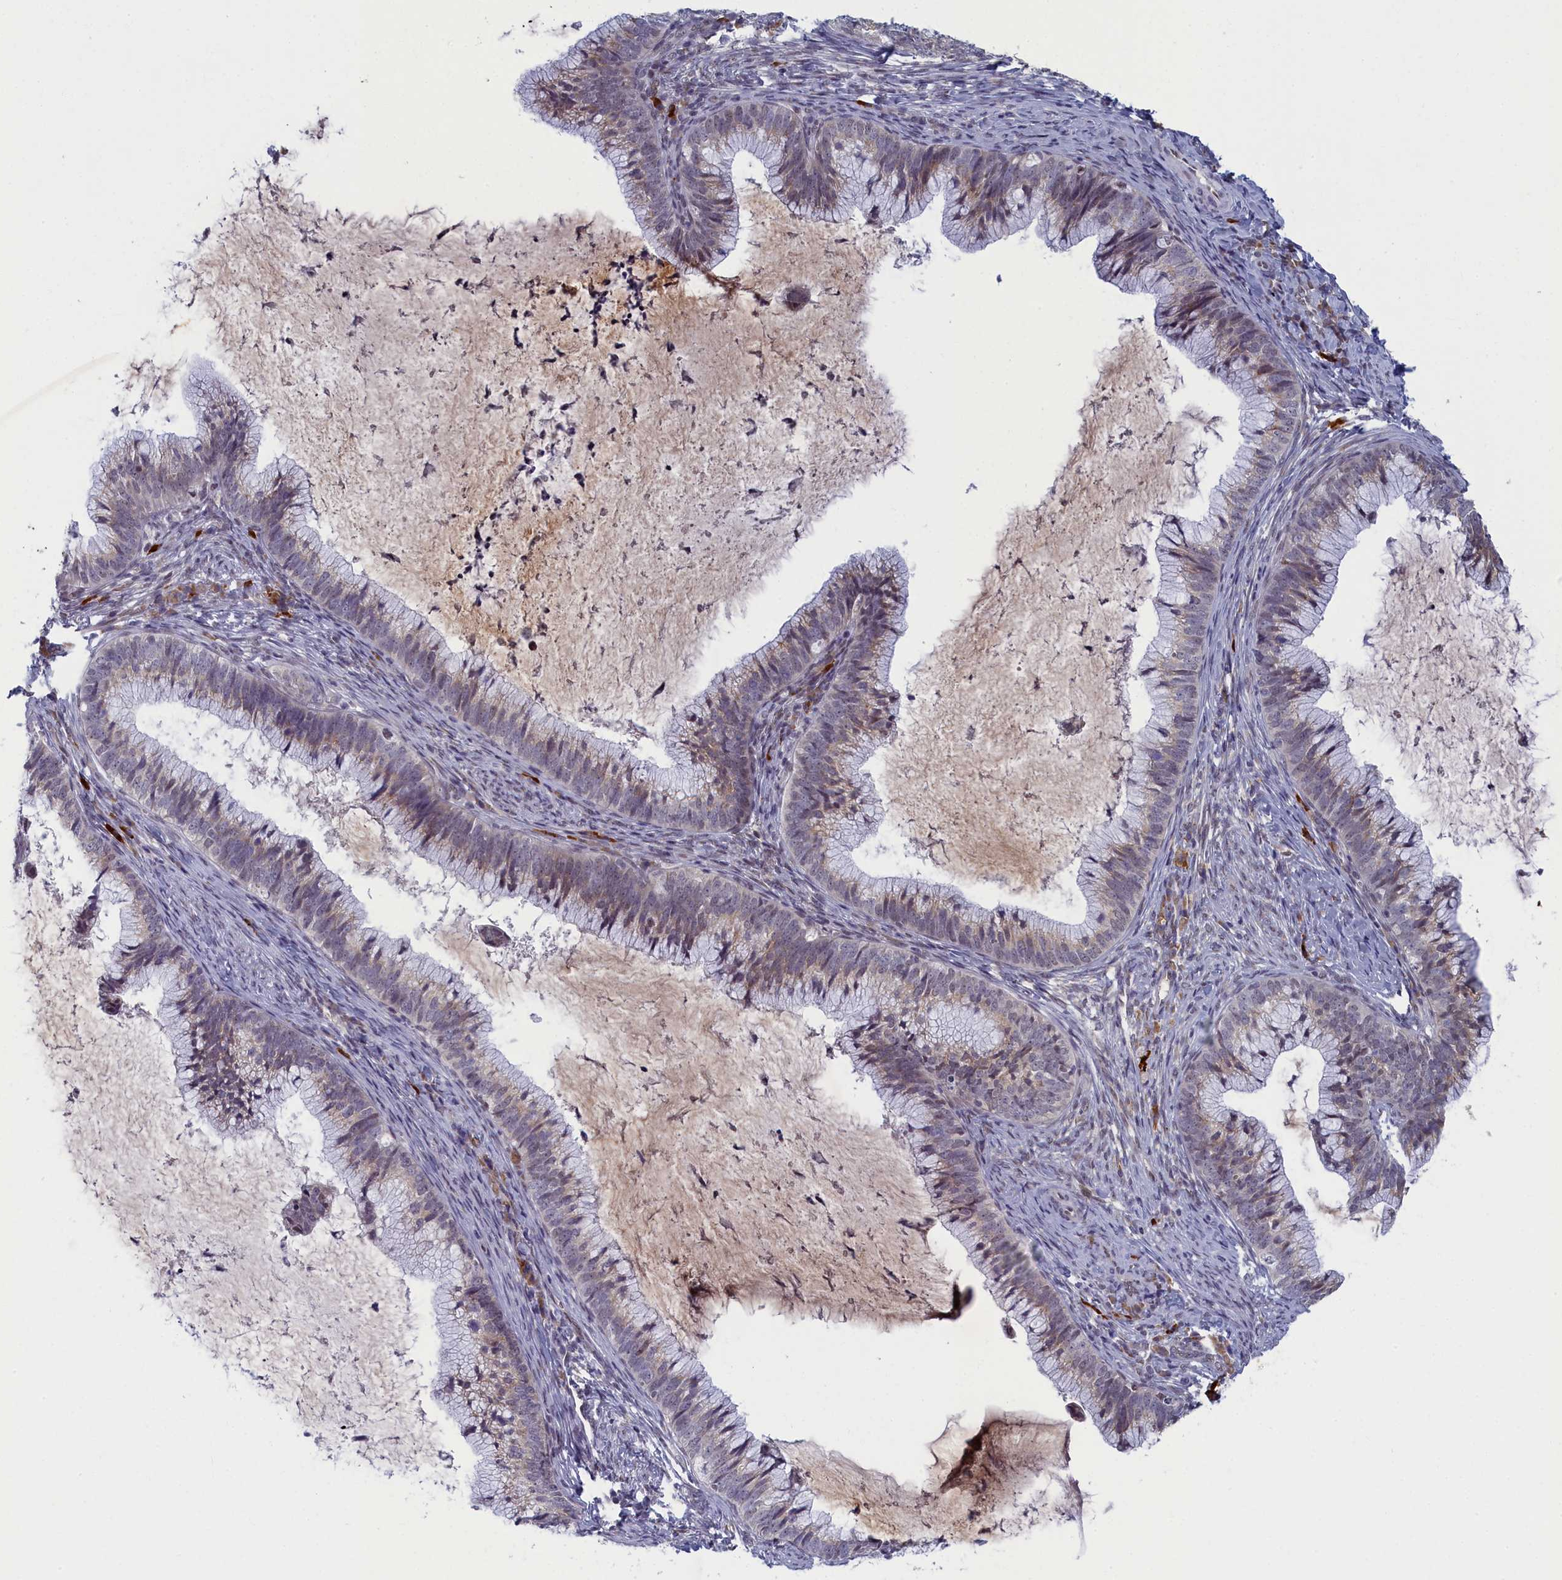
{"staining": {"intensity": "weak", "quantity": "25%-75%", "location": "cytoplasmic/membranous,nuclear"}, "tissue": "cervical cancer", "cell_type": "Tumor cells", "image_type": "cancer", "snomed": [{"axis": "morphology", "description": "Adenocarcinoma, NOS"}, {"axis": "topography", "description": "Cervix"}], "caption": "The image reveals staining of cervical cancer, revealing weak cytoplasmic/membranous and nuclear protein positivity (brown color) within tumor cells. (DAB (3,3'-diaminobenzidine) = brown stain, brightfield microscopy at high magnification).", "gene": "DNAJC17", "patient": {"sex": "female", "age": 36}}